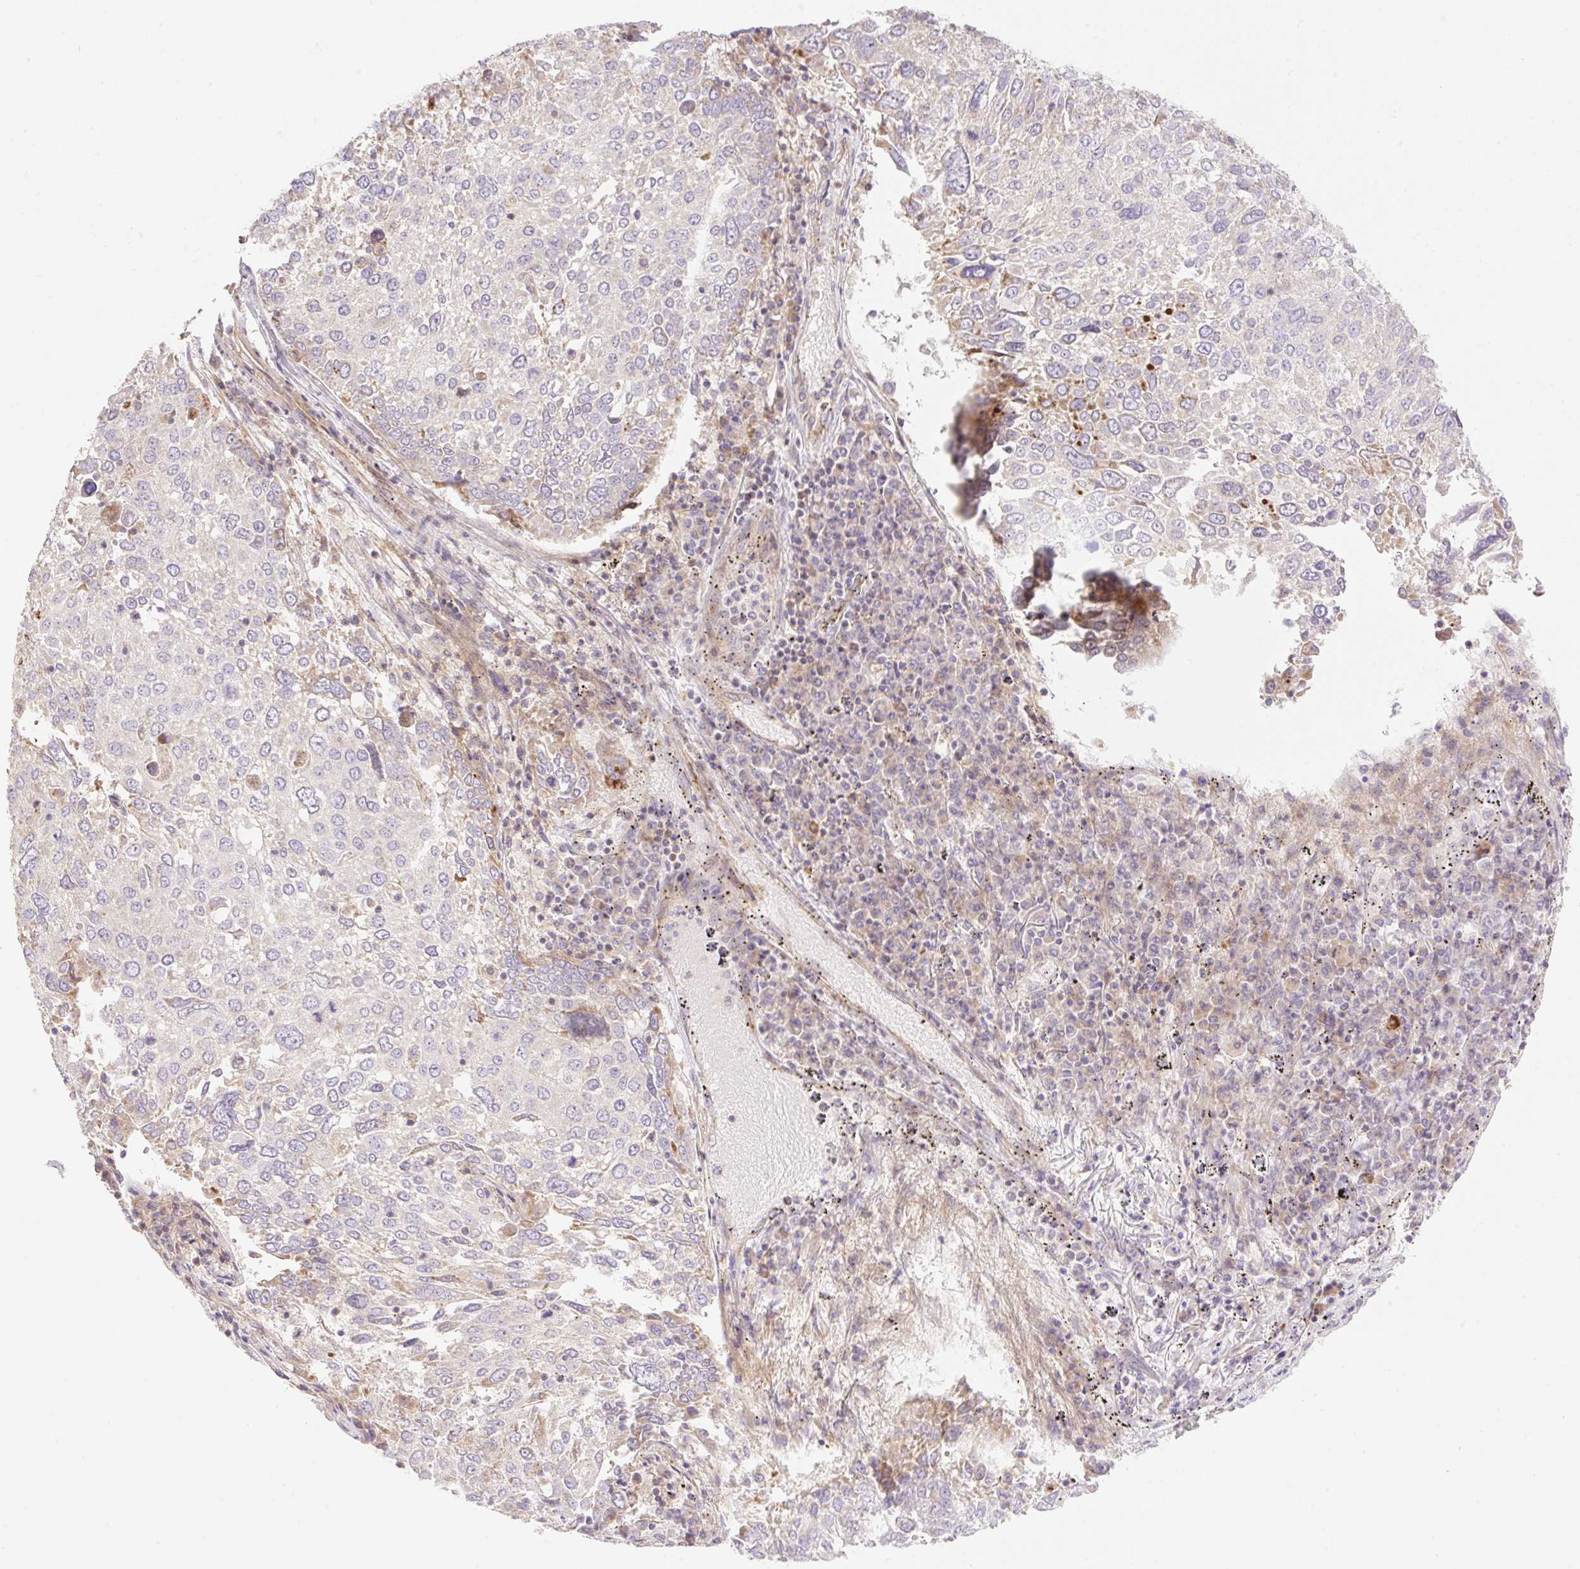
{"staining": {"intensity": "weak", "quantity": "<25%", "location": "cytoplasmic/membranous"}, "tissue": "lung cancer", "cell_type": "Tumor cells", "image_type": "cancer", "snomed": [{"axis": "morphology", "description": "Squamous cell carcinoma, NOS"}, {"axis": "topography", "description": "Lung"}], "caption": "Tumor cells show no significant protein positivity in lung cancer (squamous cell carcinoma).", "gene": "VPS25", "patient": {"sex": "male", "age": 65}}